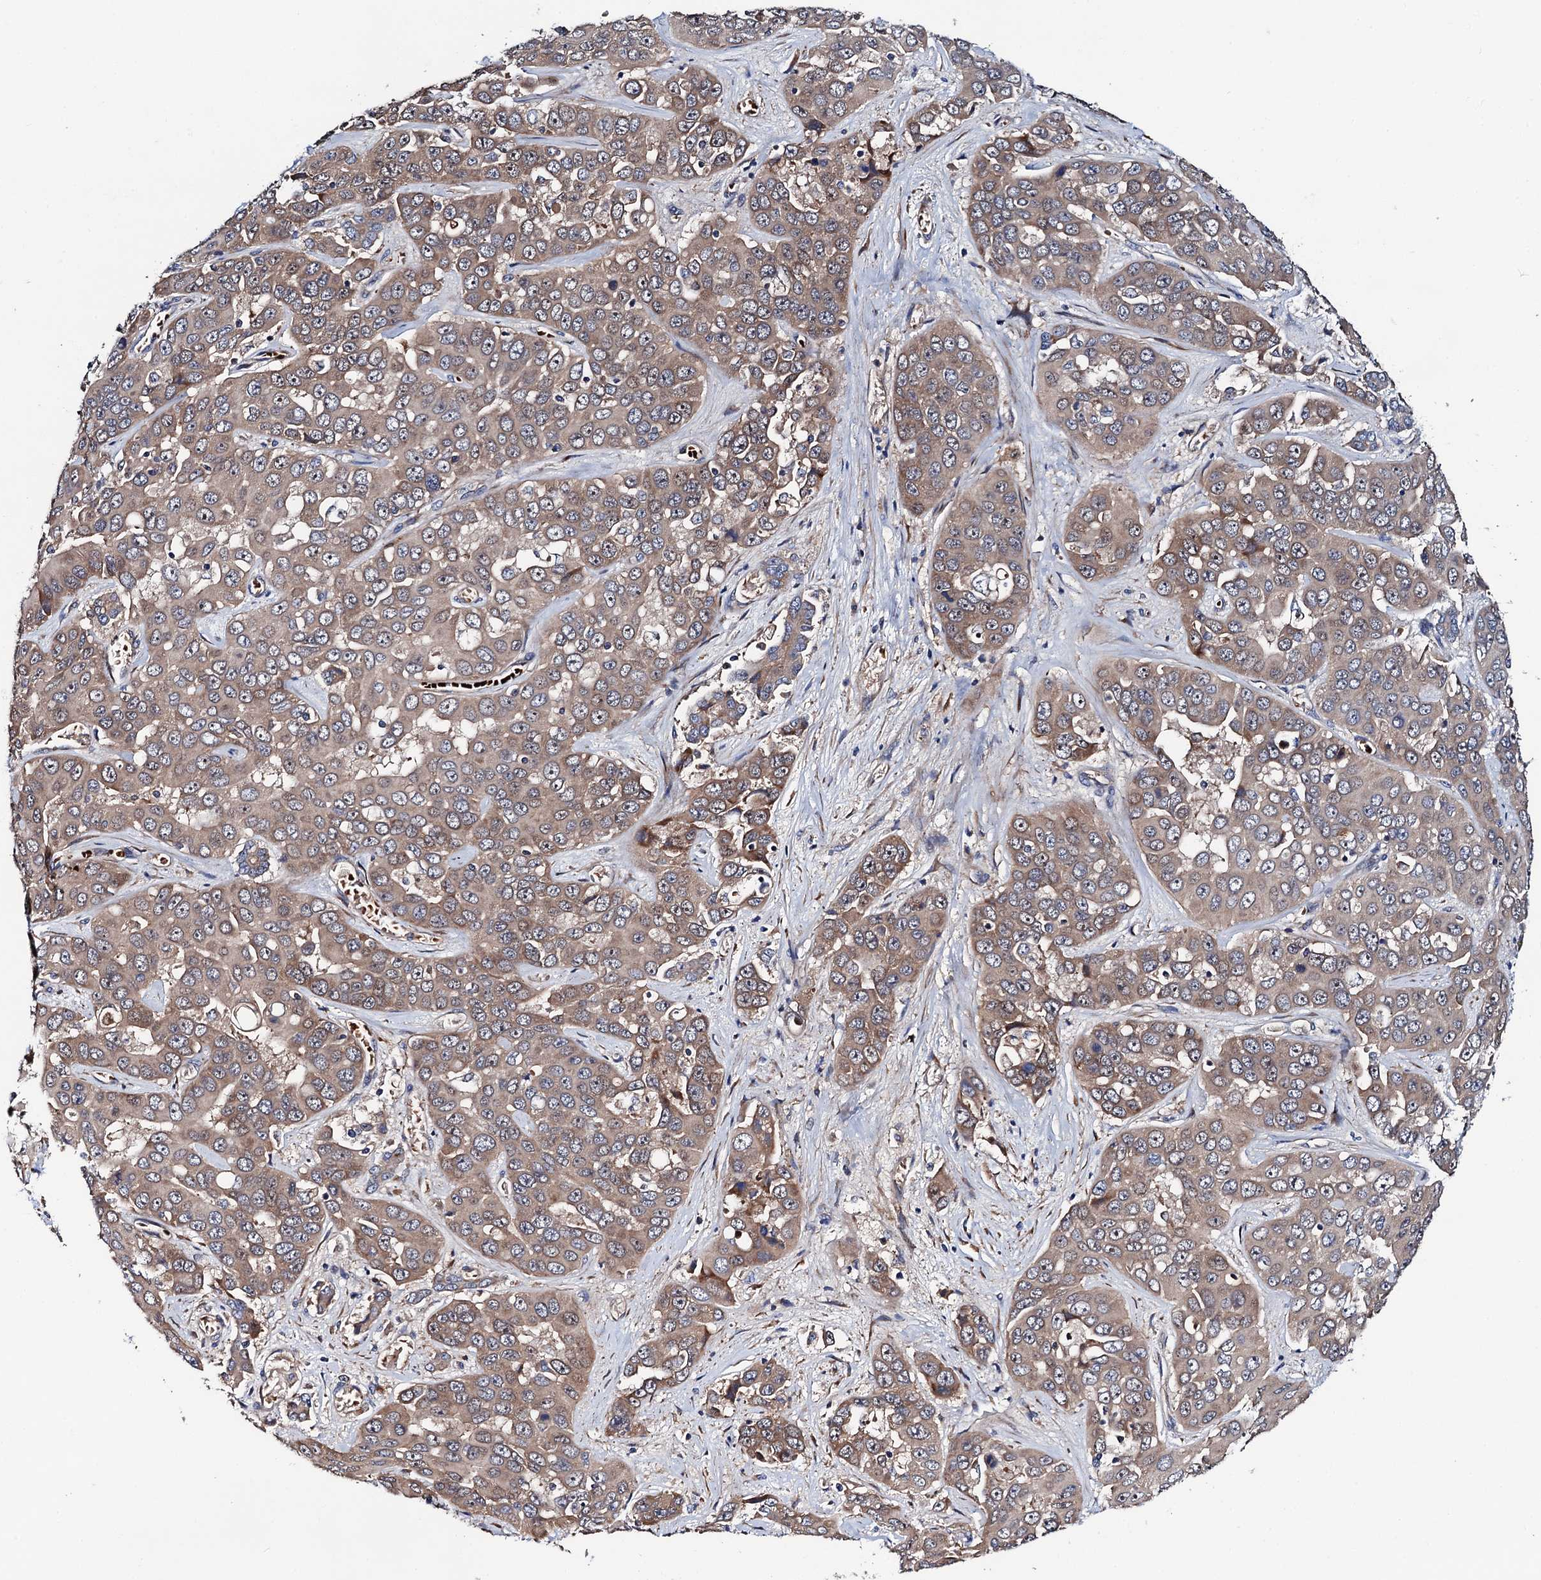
{"staining": {"intensity": "weak", "quantity": "25%-75%", "location": "cytoplasmic/membranous"}, "tissue": "liver cancer", "cell_type": "Tumor cells", "image_type": "cancer", "snomed": [{"axis": "morphology", "description": "Cholangiocarcinoma"}, {"axis": "topography", "description": "Liver"}], "caption": "Approximately 25%-75% of tumor cells in human liver cancer demonstrate weak cytoplasmic/membranous protein positivity as visualized by brown immunohistochemical staining.", "gene": "TRMT112", "patient": {"sex": "female", "age": 52}}